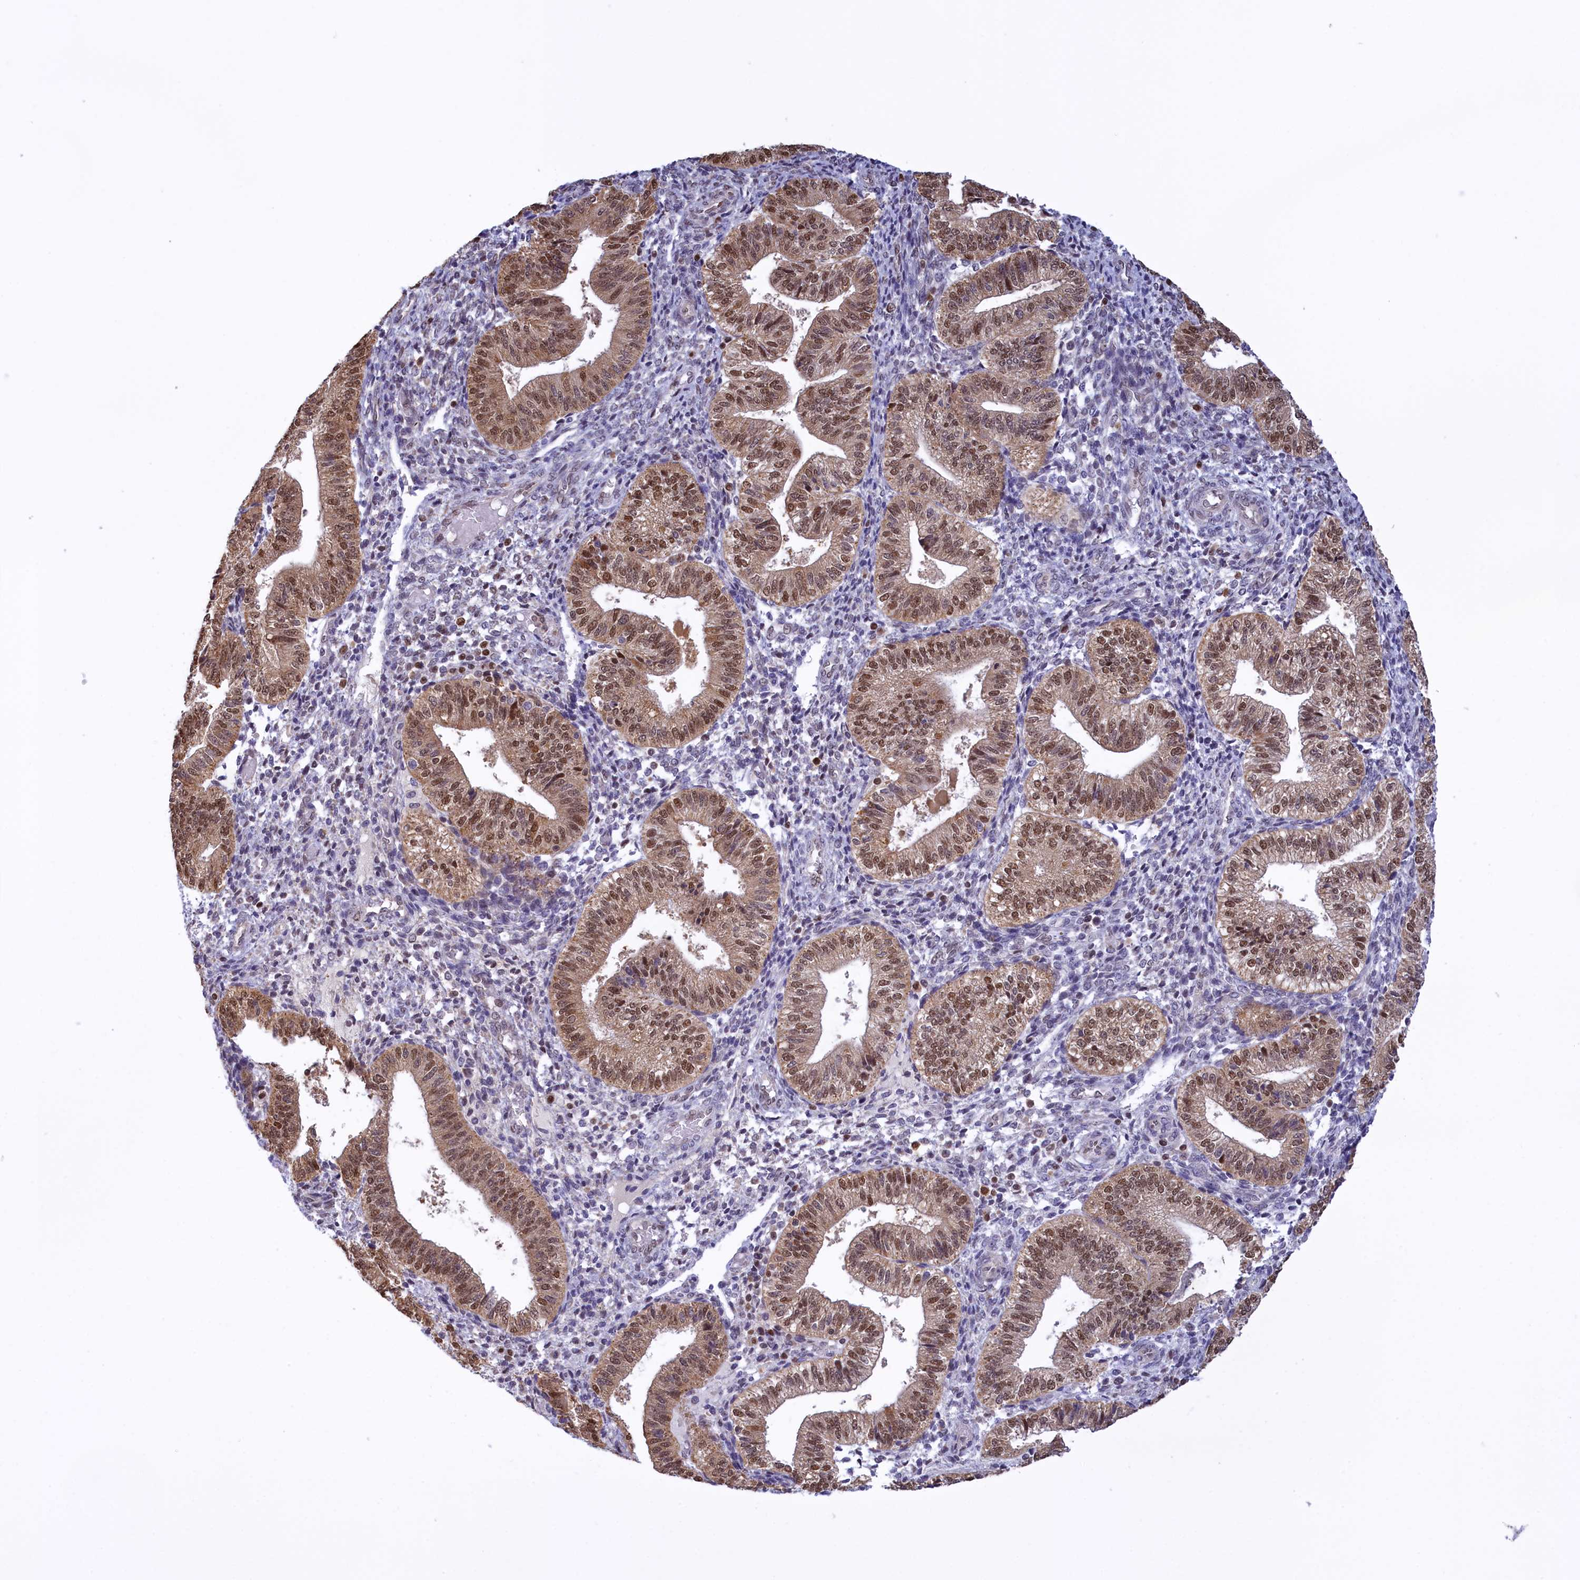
{"staining": {"intensity": "negative", "quantity": "none", "location": "none"}, "tissue": "endometrium", "cell_type": "Cells in endometrial stroma", "image_type": "normal", "snomed": [{"axis": "morphology", "description": "Normal tissue, NOS"}, {"axis": "topography", "description": "Endometrium"}], "caption": "DAB immunohistochemical staining of normal human endometrium shows no significant expression in cells in endometrial stroma. (Brightfield microscopy of DAB immunohistochemistry (IHC) at high magnification).", "gene": "IZUMO2", "patient": {"sex": "female", "age": 34}}